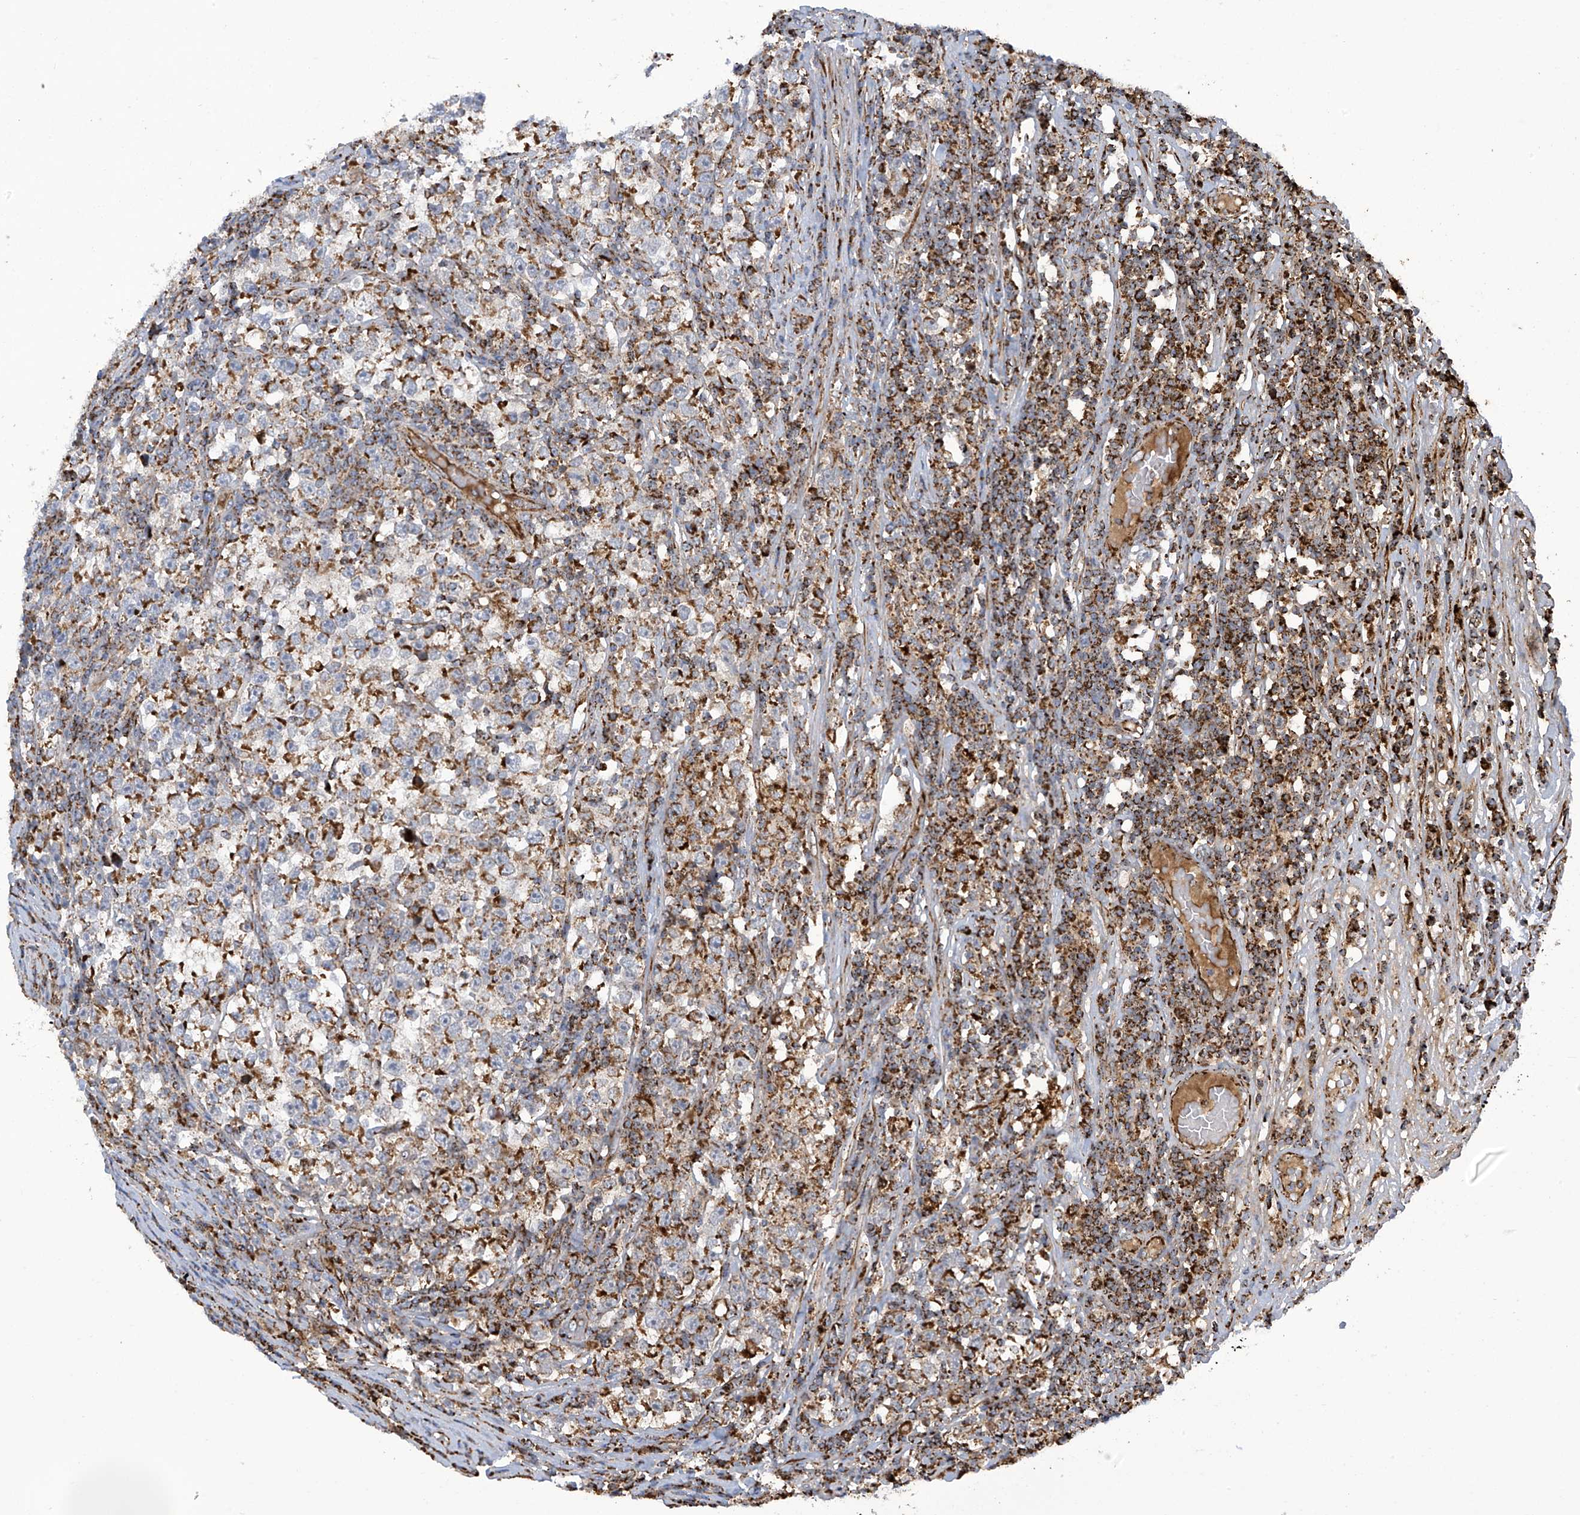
{"staining": {"intensity": "moderate", "quantity": ">75%", "location": "cytoplasmic/membranous"}, "tissue": "testis cancer", "cell_type": "Tumor cells", "image_type": "cancer", "snomed": [{"axis": "morphology", "description": "Normal tissue, NOS"}, {"axis": "morphology", "description": "Seminoma, NOS"}, {"axis": "topography", "description": "Testis"}], "caption": "A brown stain labels moderate cytoplasmic/membranous expression of a protein in testis cancer tumor cells.", "gene": "COX10", "patient": {"sex": "male", "age": 43}}